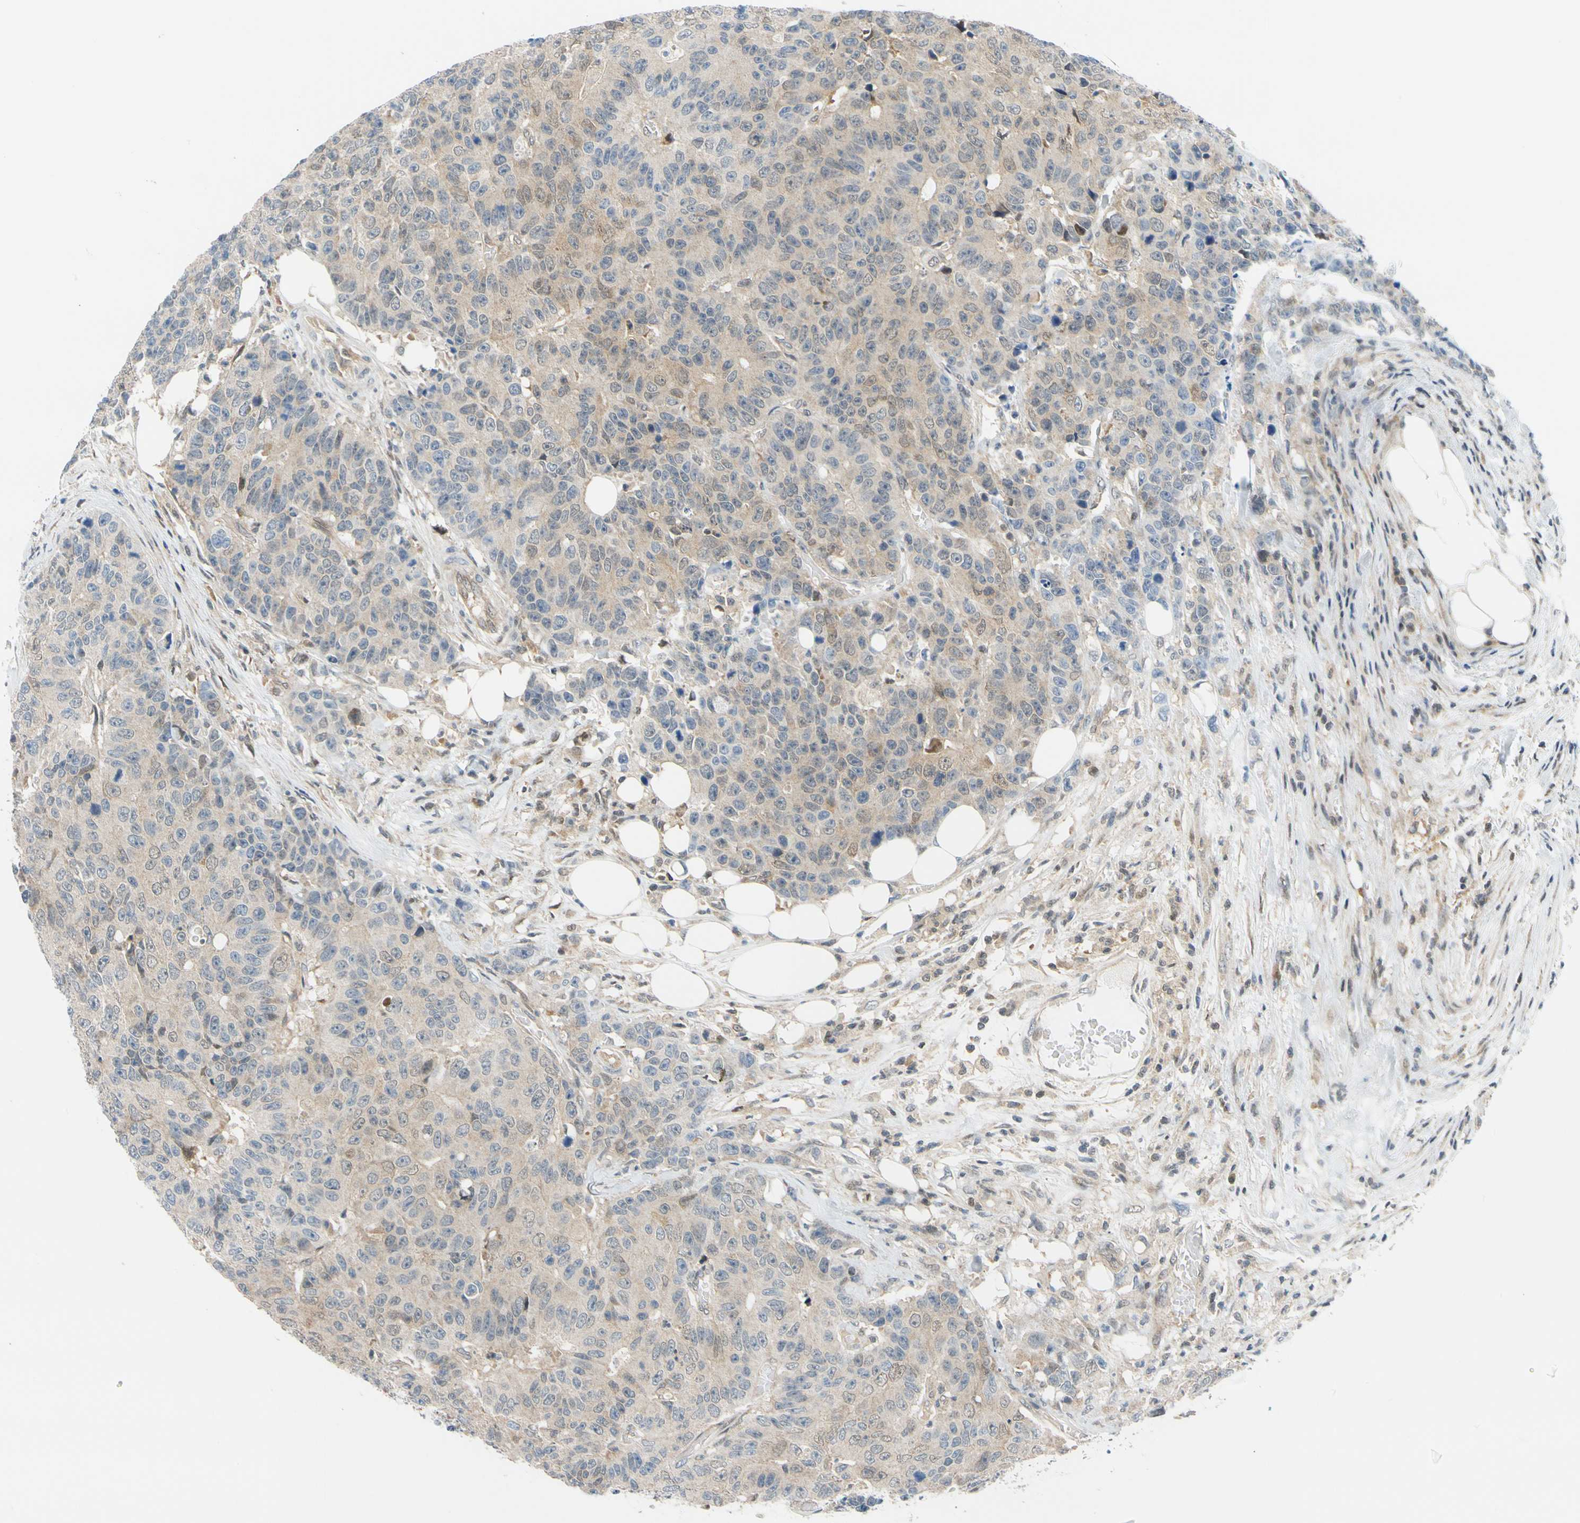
{"staining": {"intensity": "weak", "quantity": ">75%", "location": "cytoplasmic/membranous"}, "tissue": "colorectal cancer", "cell_type": "Tumor cells", "image_type": "cancer", "snomed": [{"axis": "morphology", "description": "Adenocarcinoma, NOS"}, {"axis": "topography", "description": "Colon"}], "caption": "Human colorectal cancer (adenocarcinoma) stained with a protein marker demonstrates weak staining in tumor cells.", "gene": "MAPK9", "patient": {"sex": "female", "age": 86}}